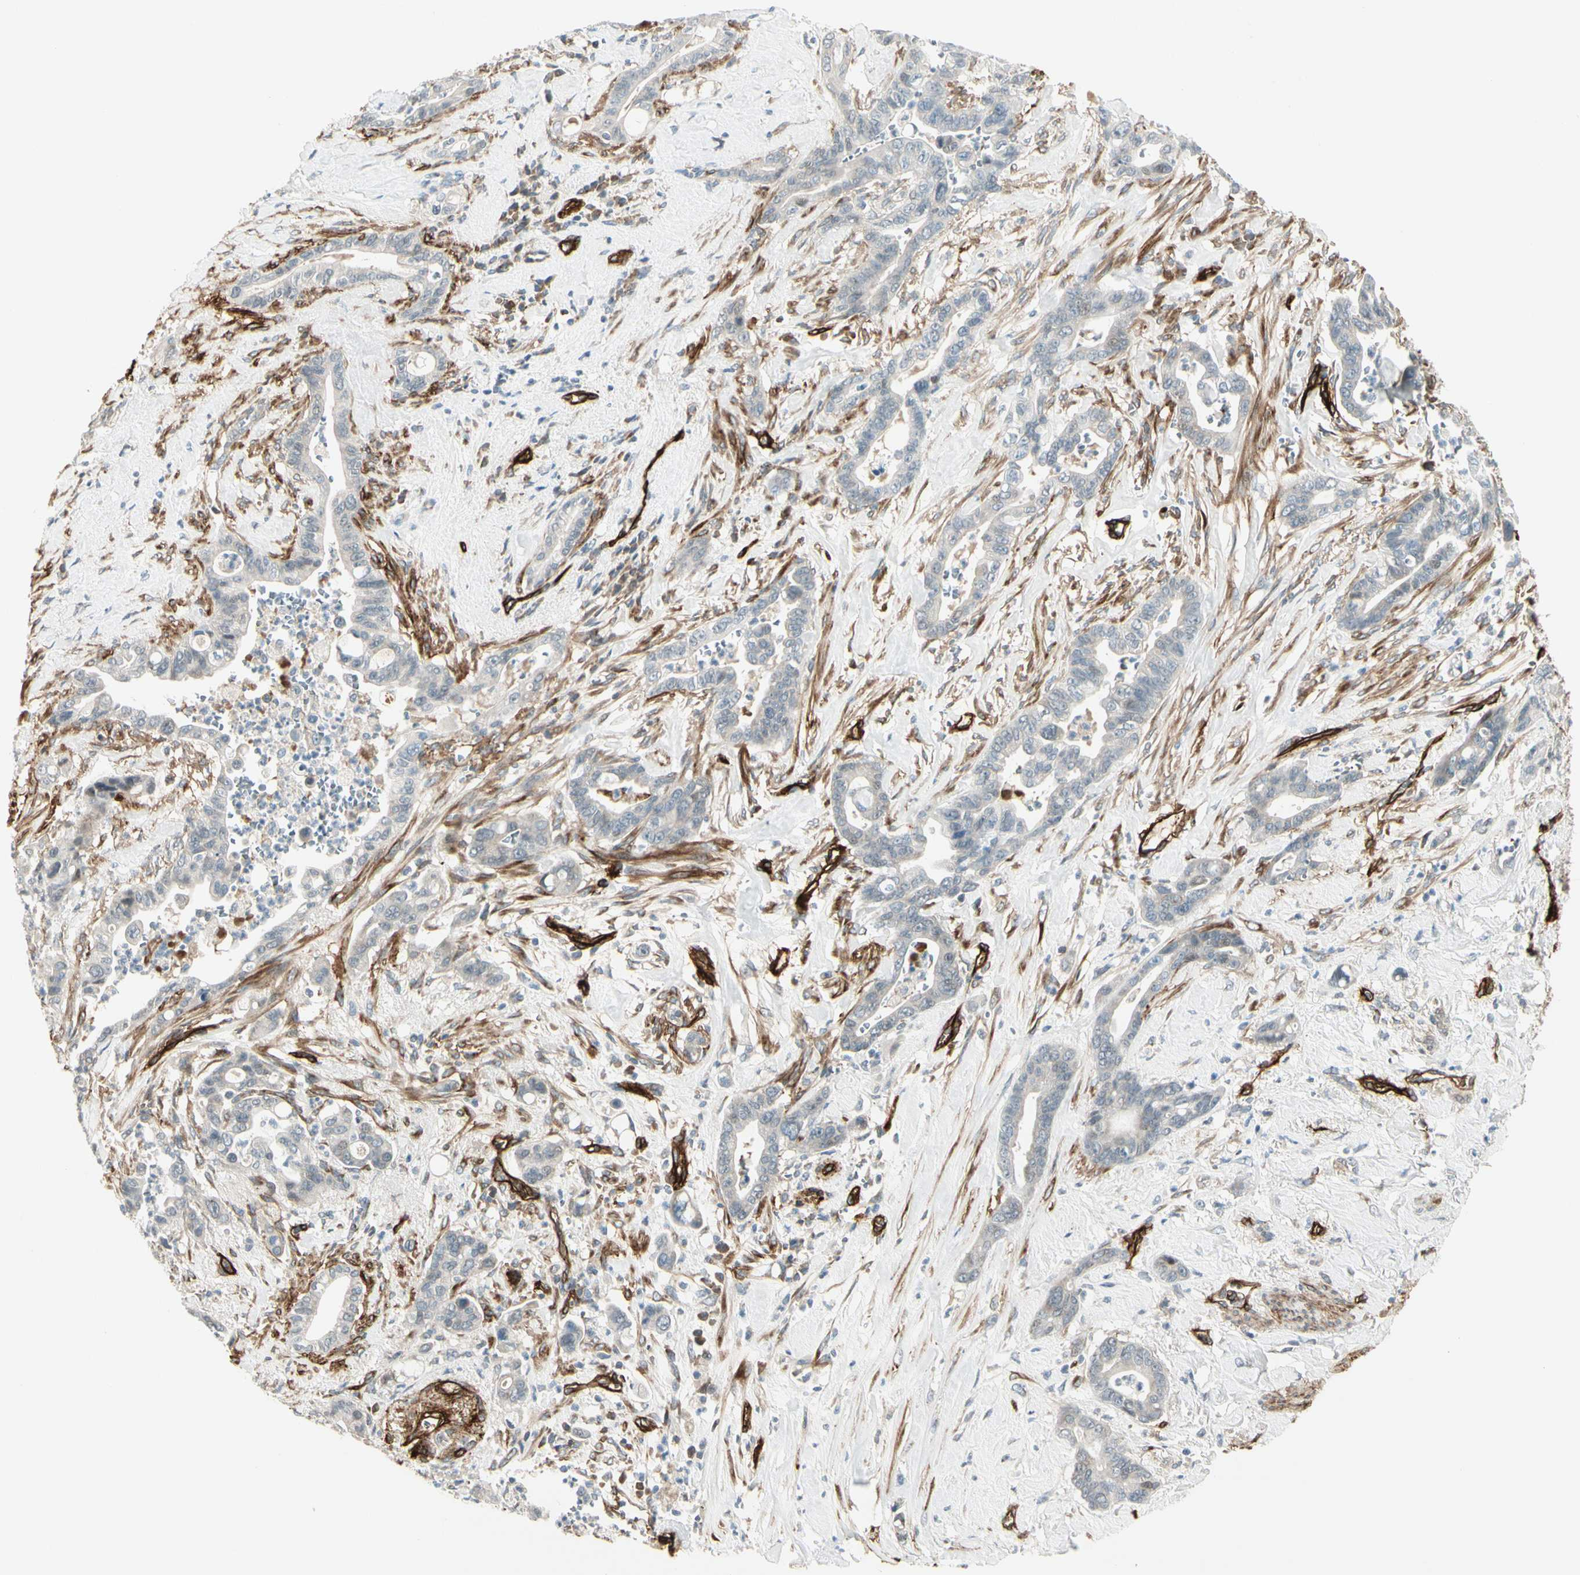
{"staining": {"intensity": "negative", "quantity": "none", "location": "none"}, "tissue": "pancreatic cancer", "cell_type": "Tumor cells", "image_type": "cancer", "snomed": [{"axis": "morphology", "description": "Adenocarcinoma, NOS"}, {"axis": "topography", "description": "Pancreas"}], "caption": "This image is of adenocarcinoma (pancreatic) stained with immunohistochemistry to label a protein in brown with the nuclei are counter-stained blue. There is no expression in tumor cells. (DAB IHC with hematoxylin counter stain).", "gene": "MCAM", "patient": {"sex": "male", "age": 70}}